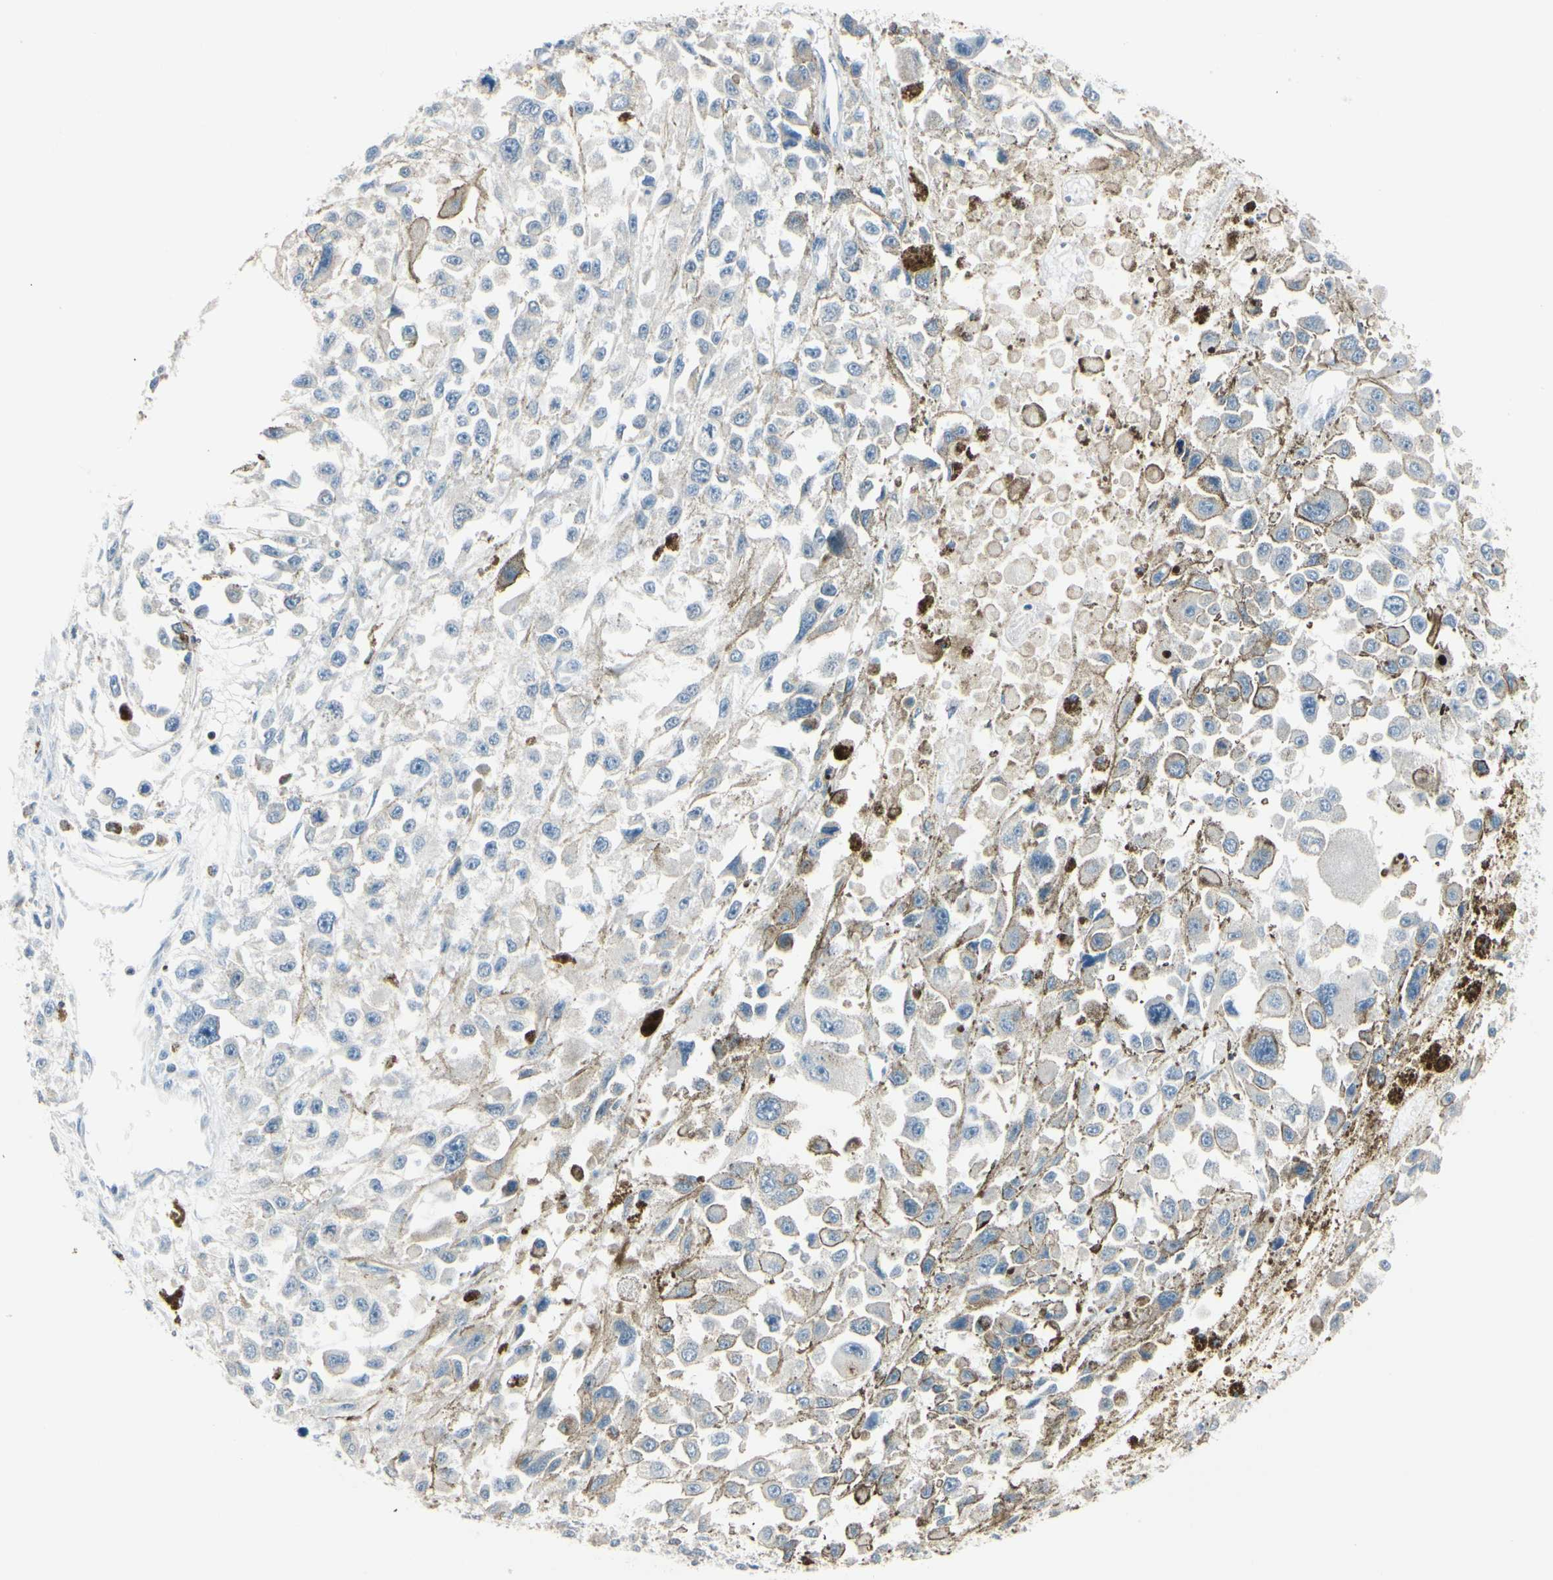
{"staining": {"intensity": "negative", "quantity": "none", "location": "none"}, "tissue": "melanoma", "cell_type": "Tumor cells", "image_type": "cancer", "snomed": [{"axis": "morphology", "description": "Malignant melanoma, Metastatic site"}, {"axis": "topography", "description": "Lymph node"}], "caption": "Immunohistochemical staining of human melanoma shows no significant positivity in tumor cells.", "gene": "SLC9A3R1", "patient": {"sex": "male", "age": 59}}